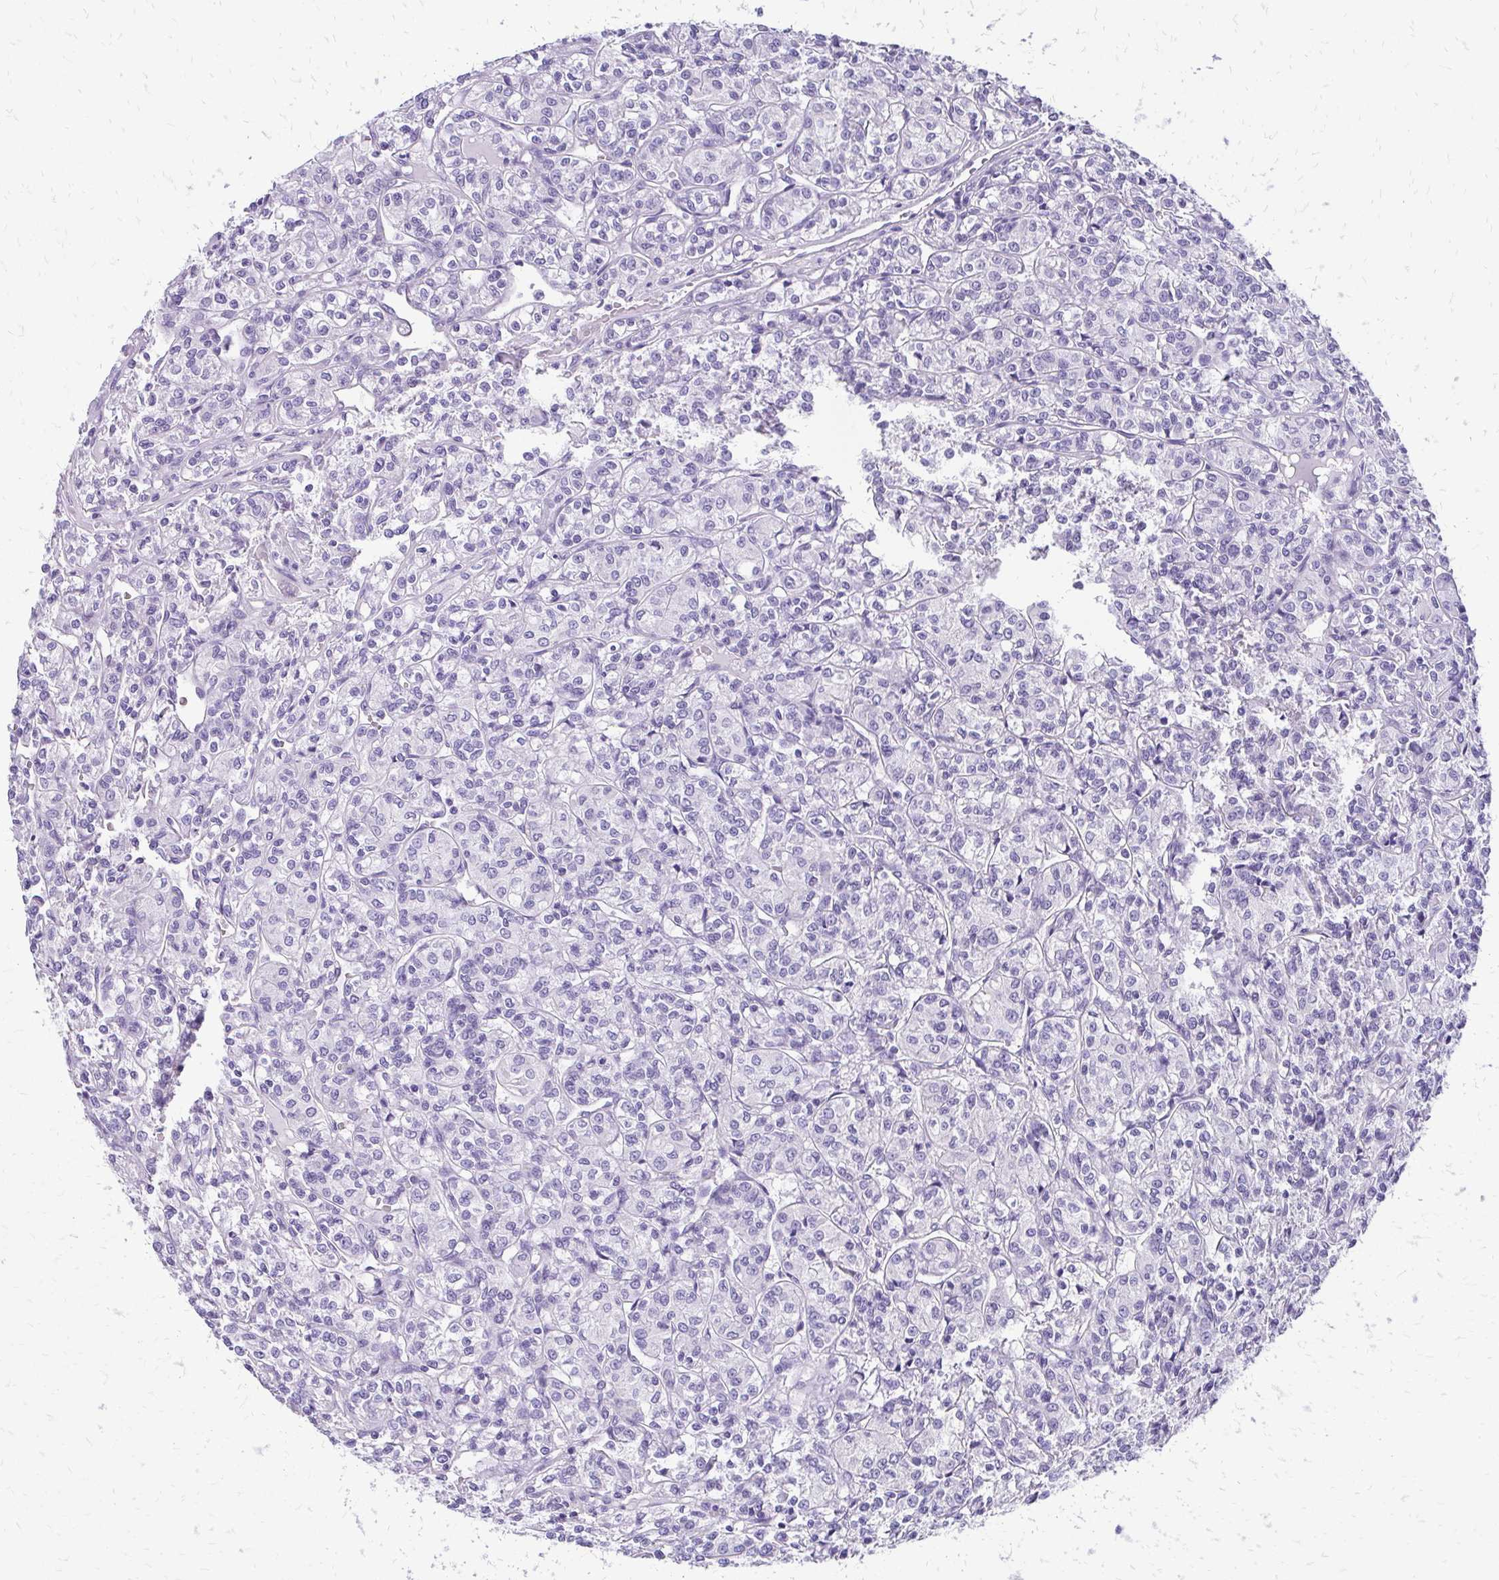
{"staining": {"intensity": "negative", "quantity": "none", "location": "none"}, "tissue": "renal cancer", "cell_type": "Tumor cells", "image_type": "cancer", "snomed": [{"axis": "morphology", "description": "Adenocarcinoma, NOS"}, {"axis": "topography", "description": "Kidney"}], "caption": "Photomicrograph shows no protein staining in tumor cells of renal adenocarcinoma tissue.", "gene": "SLC32A1", "patient": {"sex": "male", "age": 36}}